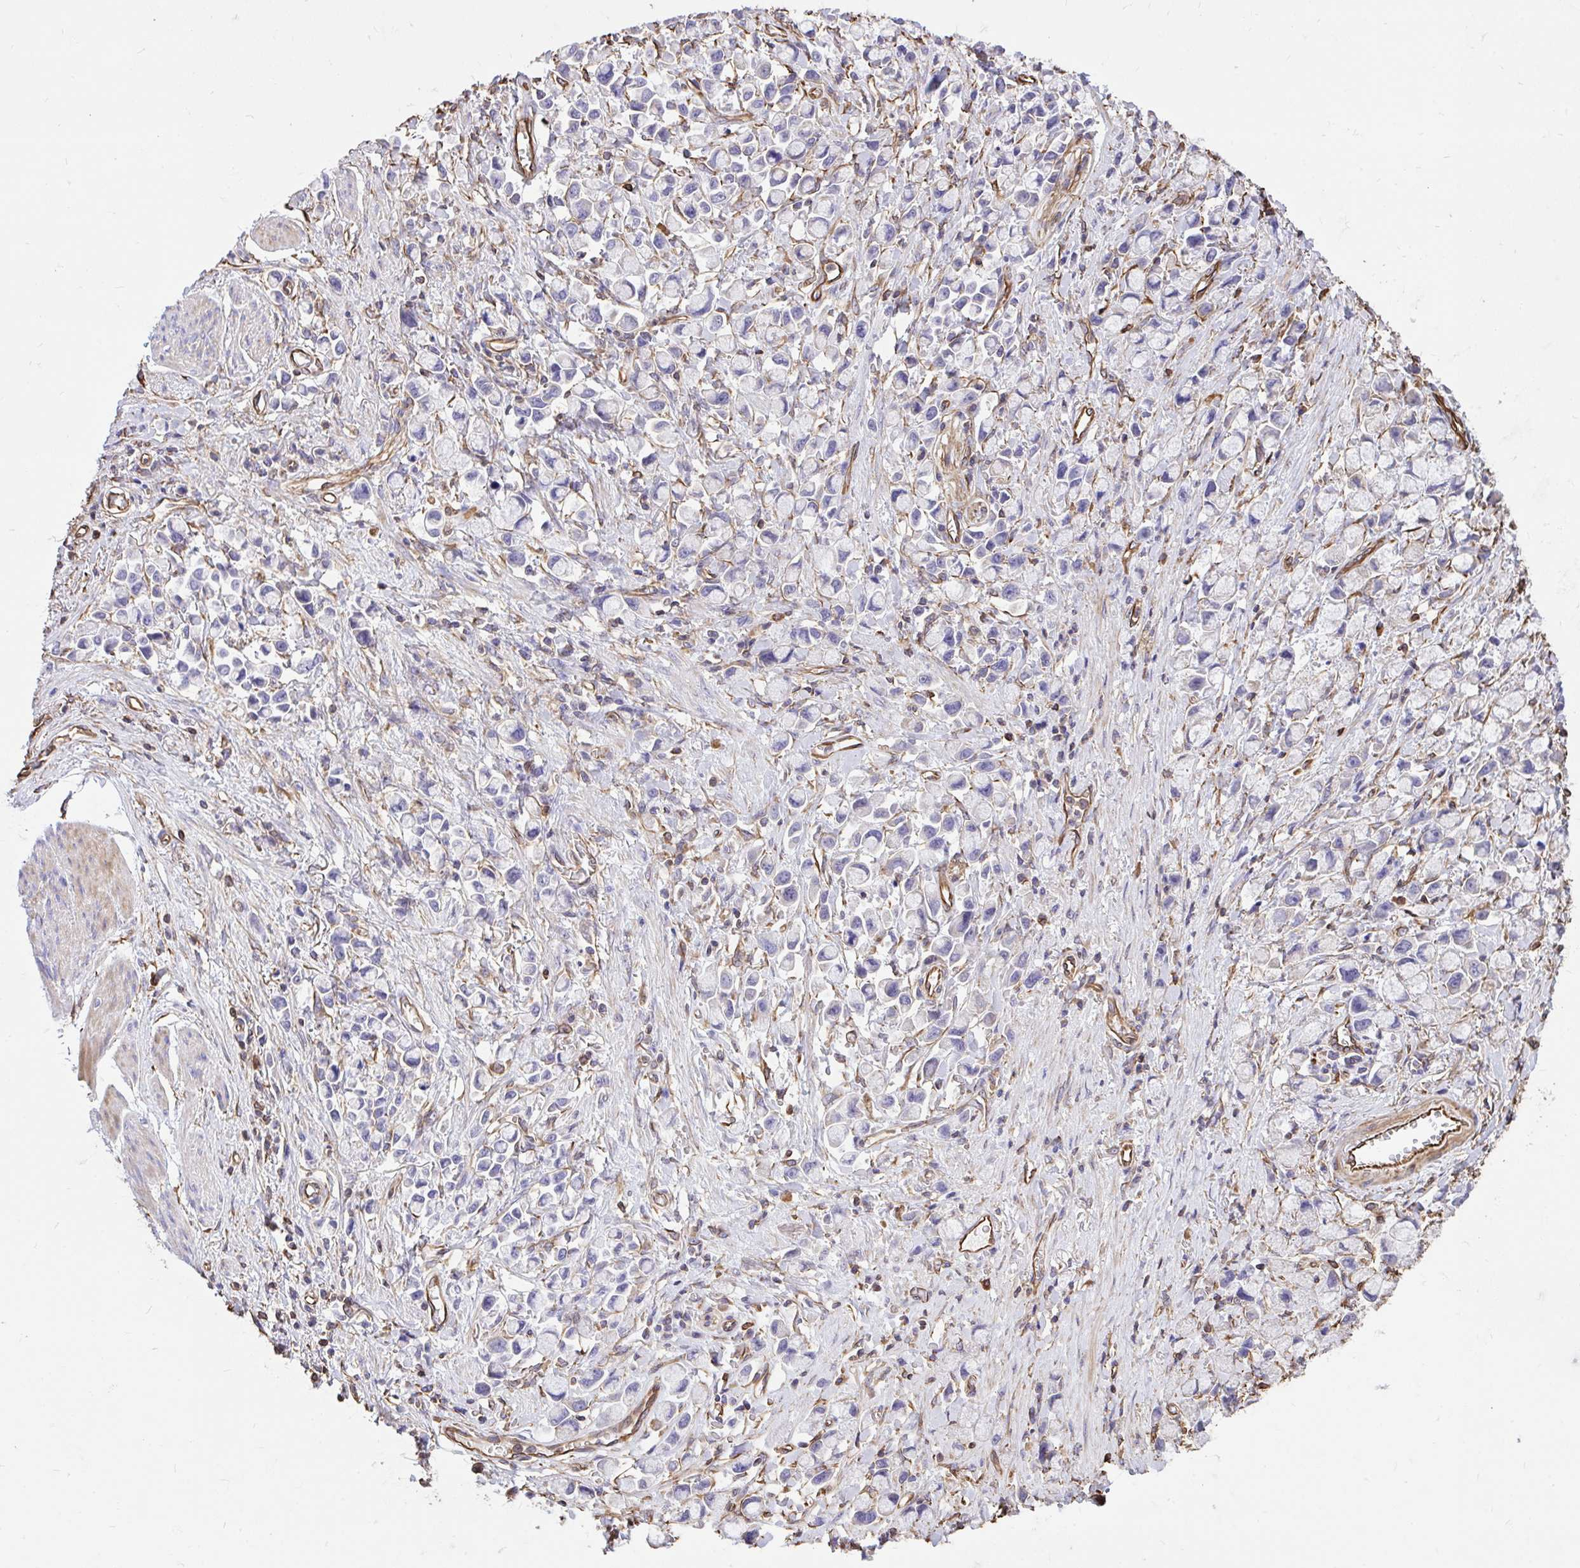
{"staining": {"intensity": "negative", "quantity": "none", "location": "none"}, "tissue": "stomach cancer", "cell_type": "Tumor cells", "image_type": "cancer", "snomed": [{"axis": "morphology", "description": "Adenocarcinoma, NOS"}, {"axis": "topography", "description": "Stomach"}], "caption": "DAB immunohistochemical staining of stomach cancer (adenocarcinoma) exhibits no significant expression in tumor cells. The staining was performed using DAB (3,3'-diaminobenzidine) to visualize the protein expression in brown, while the nuclei were stained in blue with hematoxylin (Magnification: 20x).", "gene": "RNF103", "patient": {"sex": "female", "age": 81}}